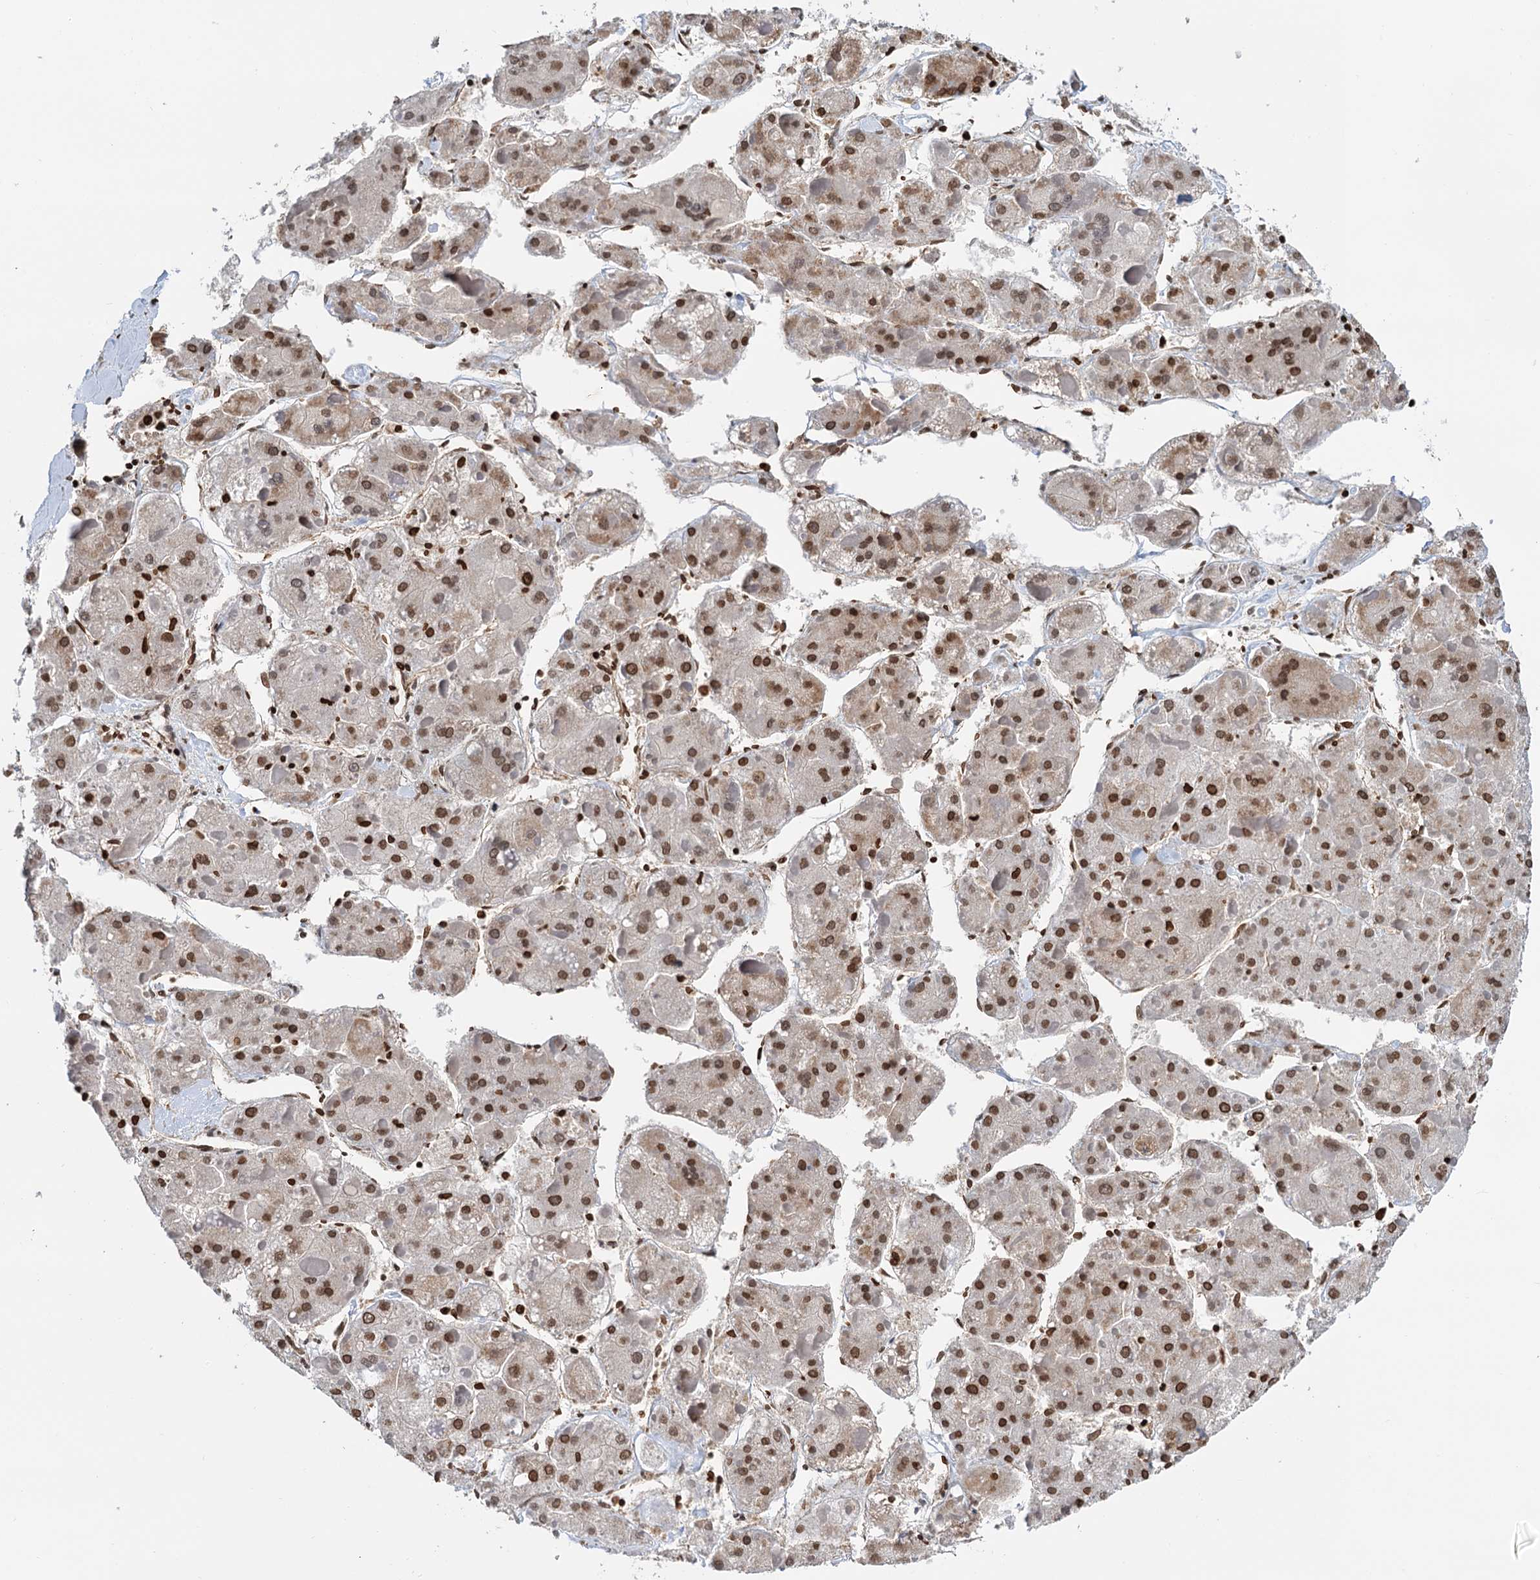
{"staining": {"intensity": "moderate", "quantity": ">75%", "location": "nuclear"}, "tissue": "liver cancer", "cell_type": "Tumor cells", "image_type": "cancer", "snomed": [{"axis": "morphology", "description": "Carcinoma, Hepatocellular, NOS"}, {"axis": "topography", "description": "Liver"}], "caption": "The micrograph demonstrates staining of liver cancer (hepatocellular carcinoma), revealing moderate nuclear protein staining (brown color) within tumor cells.", "gene": "ZC3H13", "patient": {"sex": "female", "age": 73}}